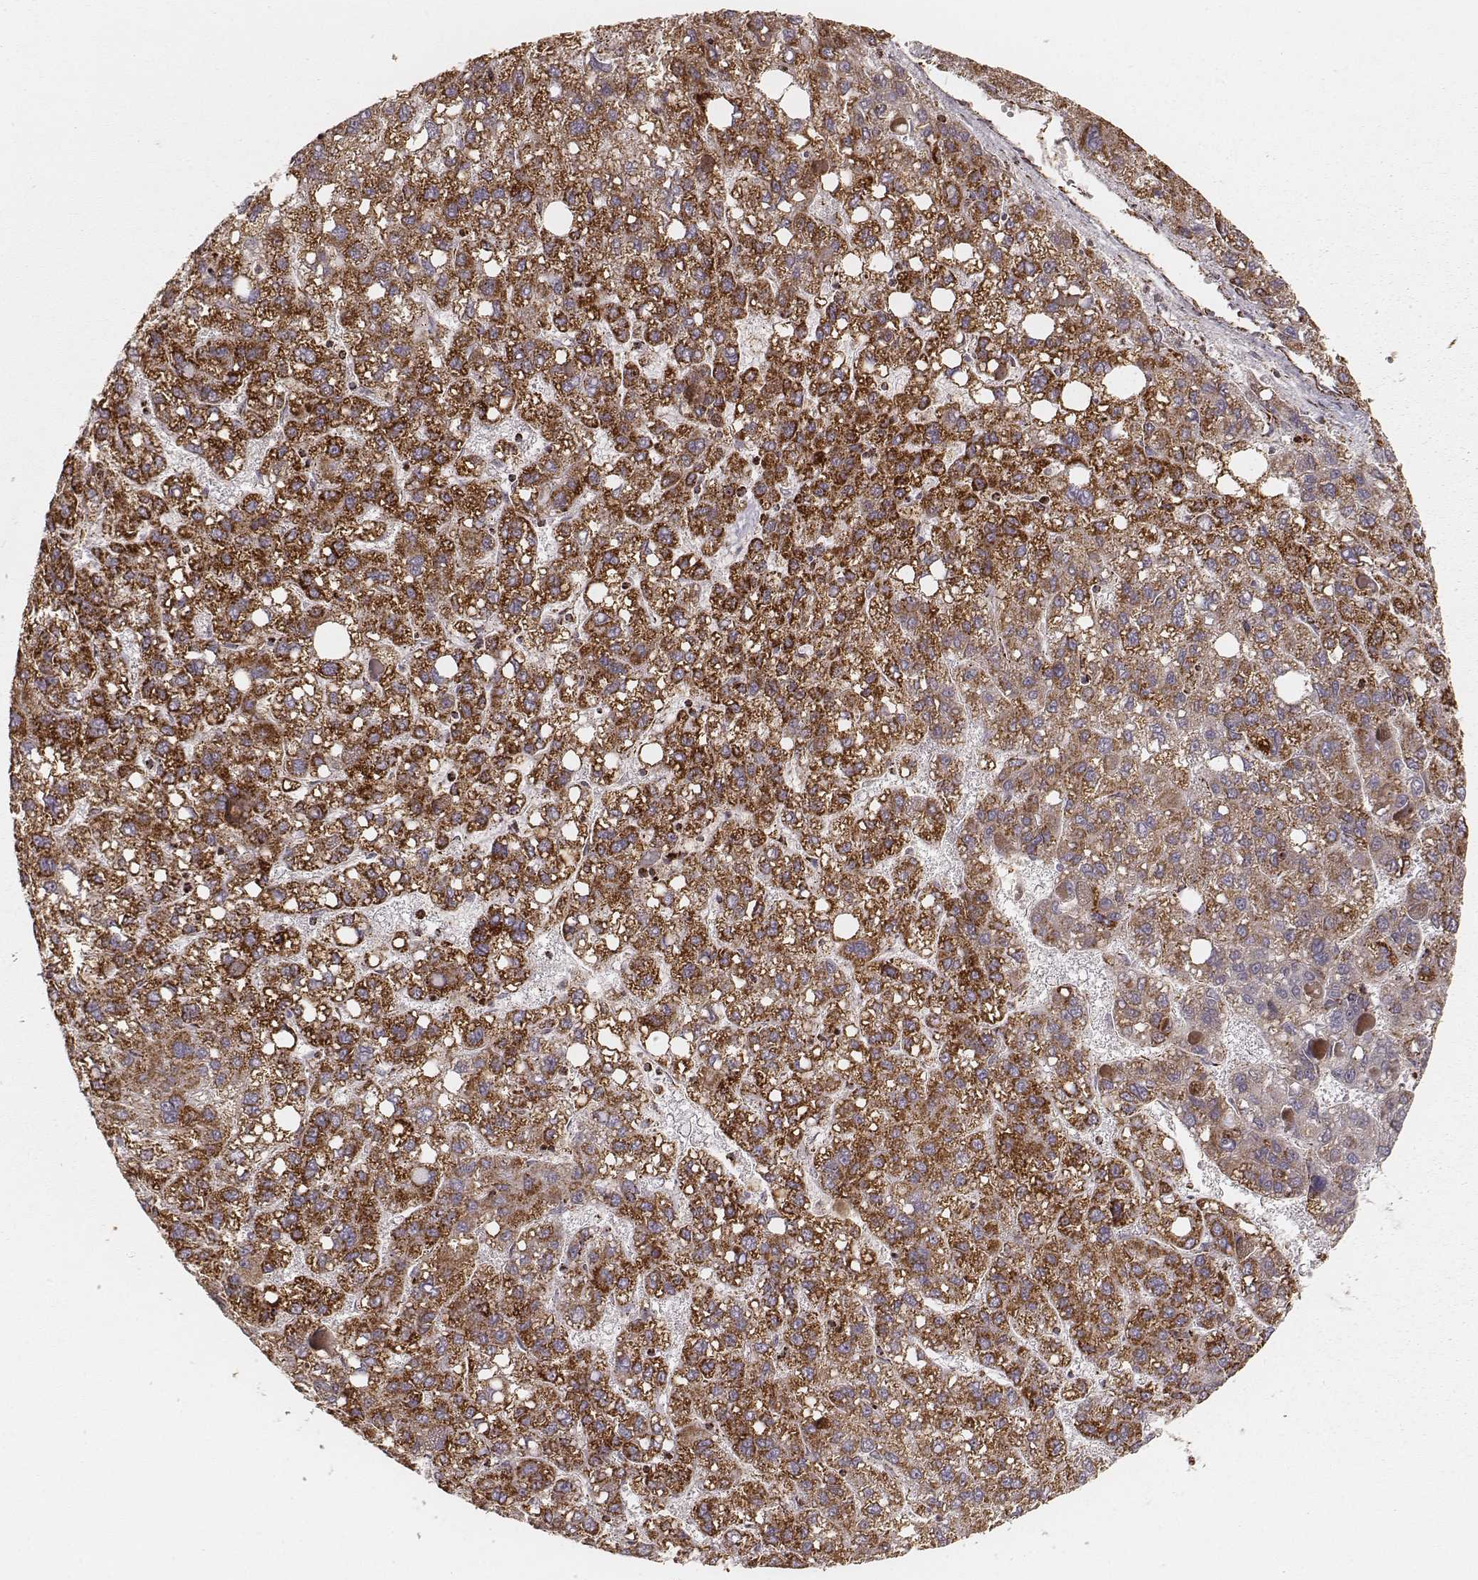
{"staining": {"intensity": "strong", "quantity": ">75%", "location": "cytoplasmic/membranous"}, "tissue": "liver cancer", "cell_type": "Tumor cells", "image_type": "cancer", "snomed": [{"axis": "morphology", "description": "Carcinoma, Hepatocellular, NOS"}, {"axis": "topography", "description": "Liver"}], "caption": "Immunohistochemical staining of liver cancer exhibits strong cytoplasmic/membranous protein expression in approximately >75% of tumor cells. (Stains: DAB (3,3'-diaminobenzidine) in brown, nuclei in blue, Microscopy: brightfield microscopy at high magnification).", "gene": "CS", "patient": {"sex": "female", "age": 82}}